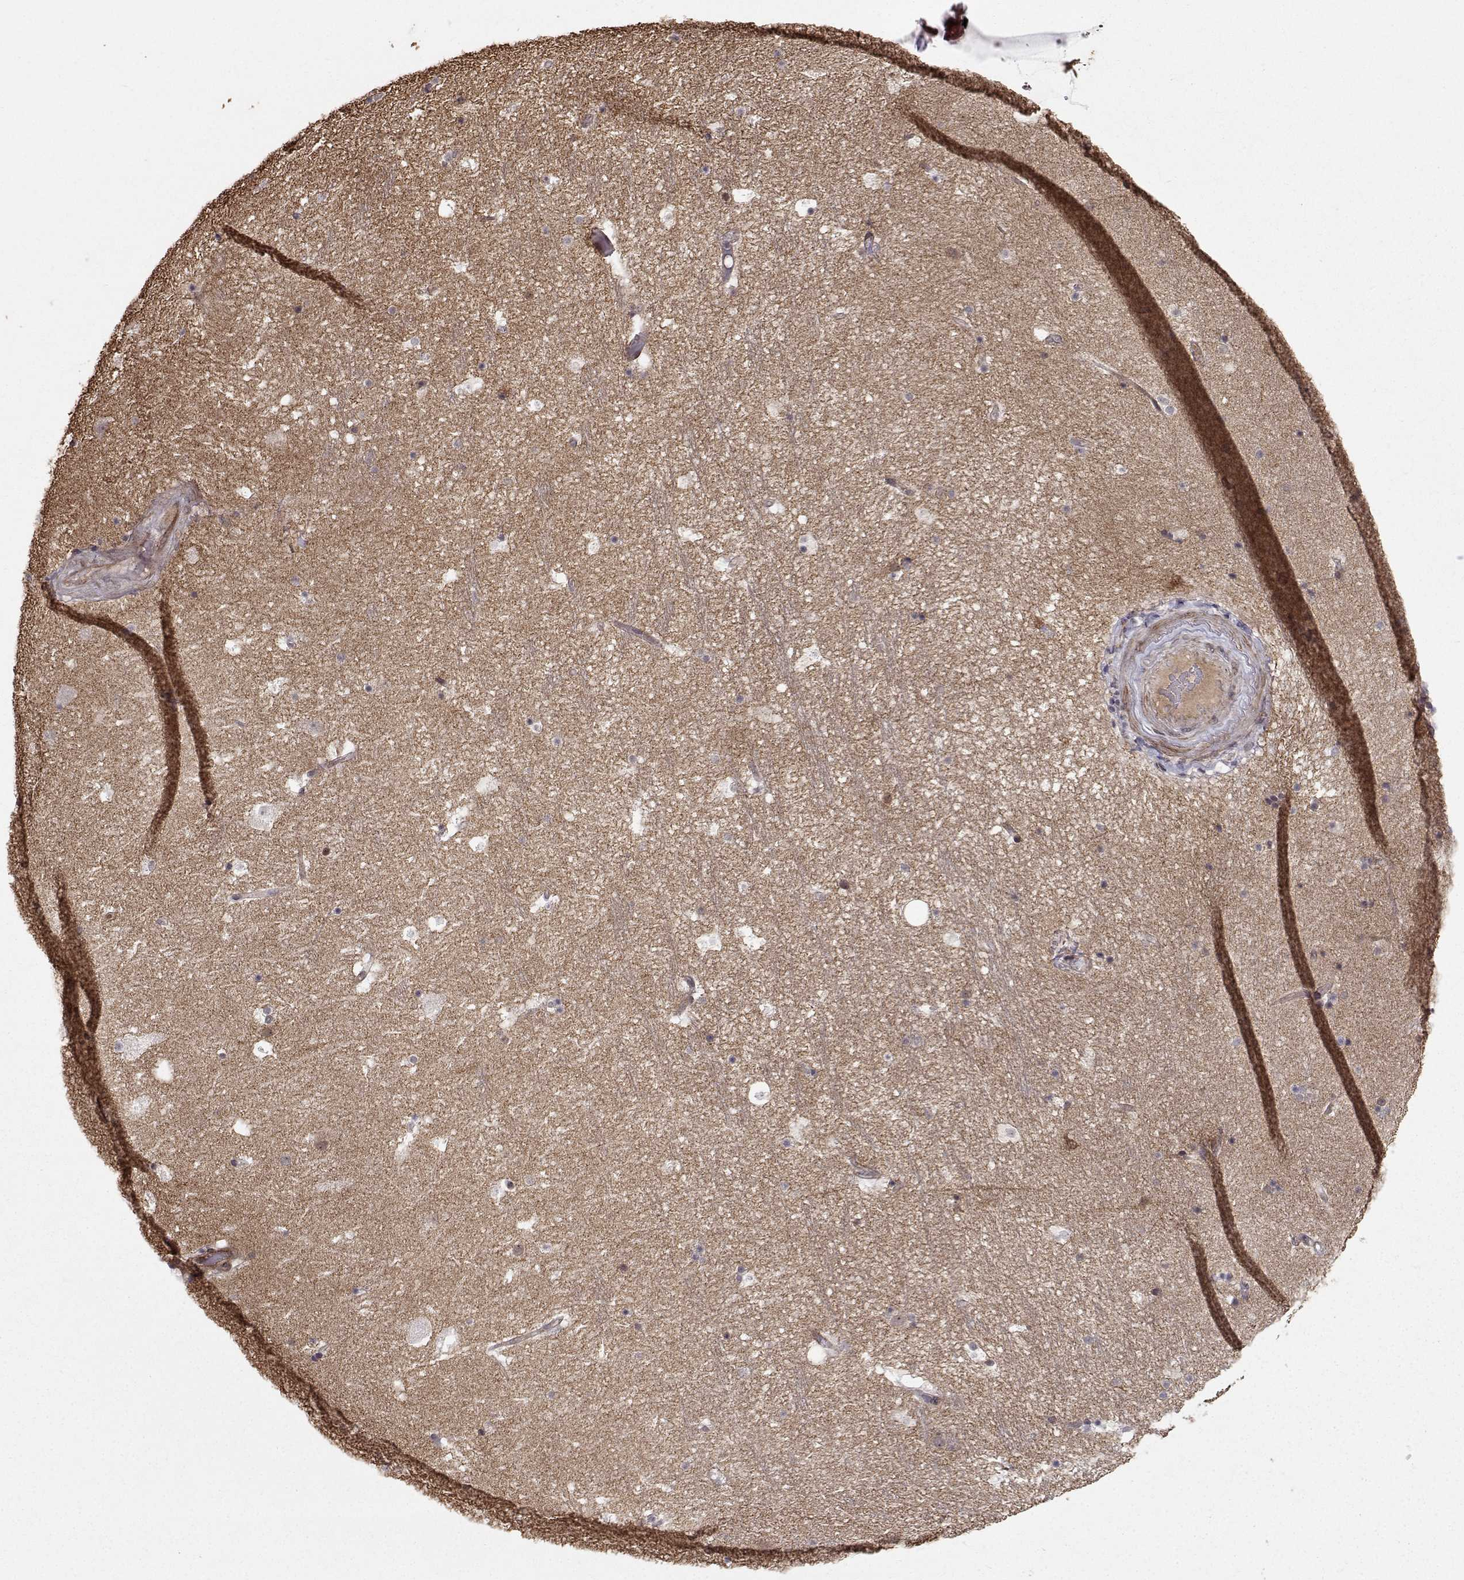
{"staining": {"intensity": "negative", "quantity": "none", "location": "none"}, "tissue": "hippocampus", "cell_type": "Glial cells", "image_type": "normal", "snomed": [{"axis": "morphology", "description": "Normal tissue, NOS"}, {"axis": "topography", "description": "Hippocampus"}], "caption": "The micrograph shows no significant expression in glial cells of hippocampus. (Stains: DAB IHC with hematoxylin counter stain, Microscopy: brightfield microscopy at high magnification).", "gene": "APC", "patient": {"sex": "male", "age": 51}}